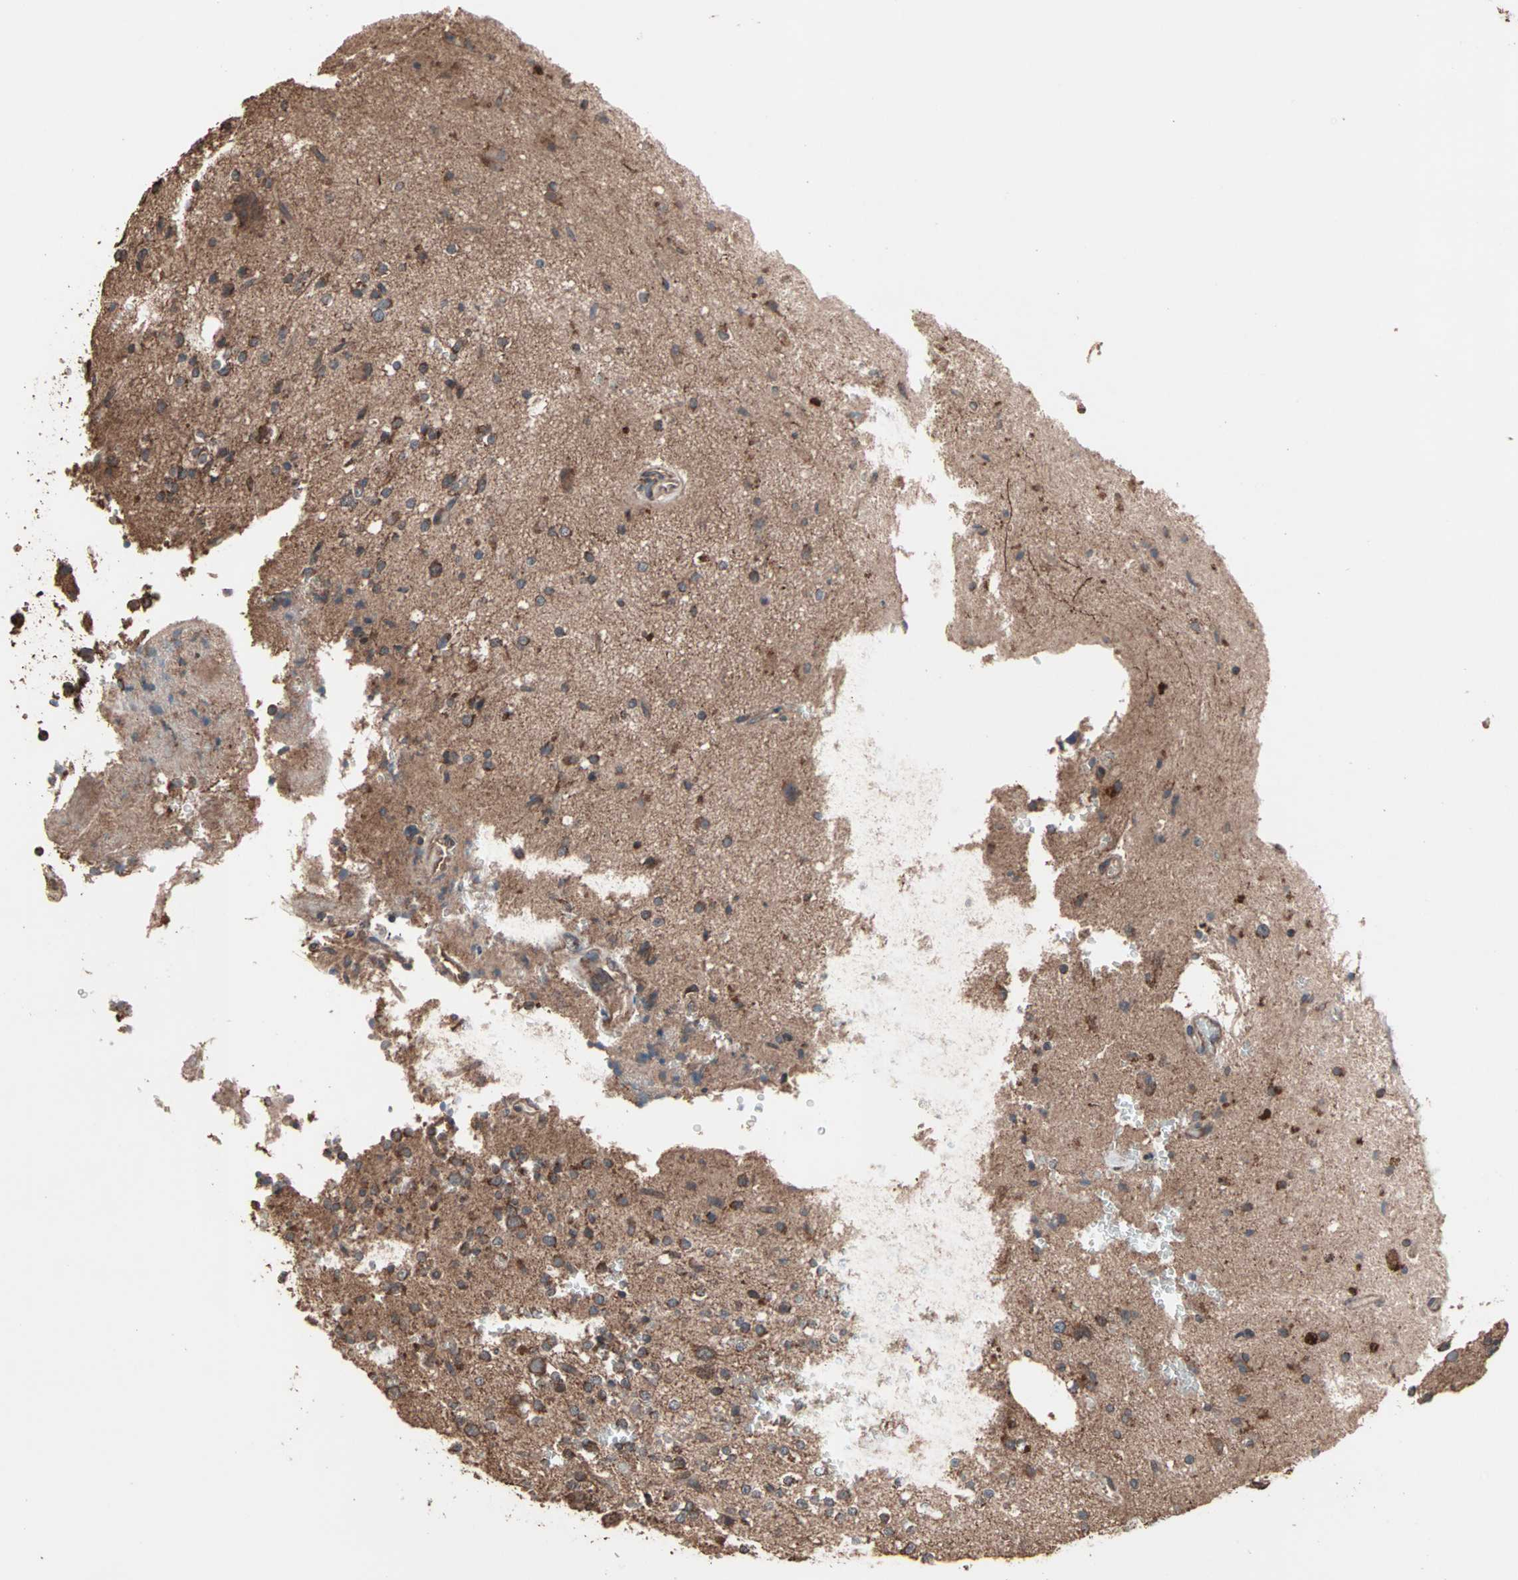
{"staining": {"intensity": "moderate", "quantity": ">75%", "location": "cytoplasmic/membranous"}, "tissue": "glioma", "cell_type": "Tumor cells", "image_type": "cancer", "snomed": [{"axis": "morphology", "description": "Glioma, malignant, High grade"}, {"axis": "topography", "description": "Brain"}], "caption": "An image of human glioma stained for a protein reveals moderate cytoplasmic/membranous brown staining in tumor cells.", "gene": "MRPL2", "patient": {"sex": "male", "age": 47}}